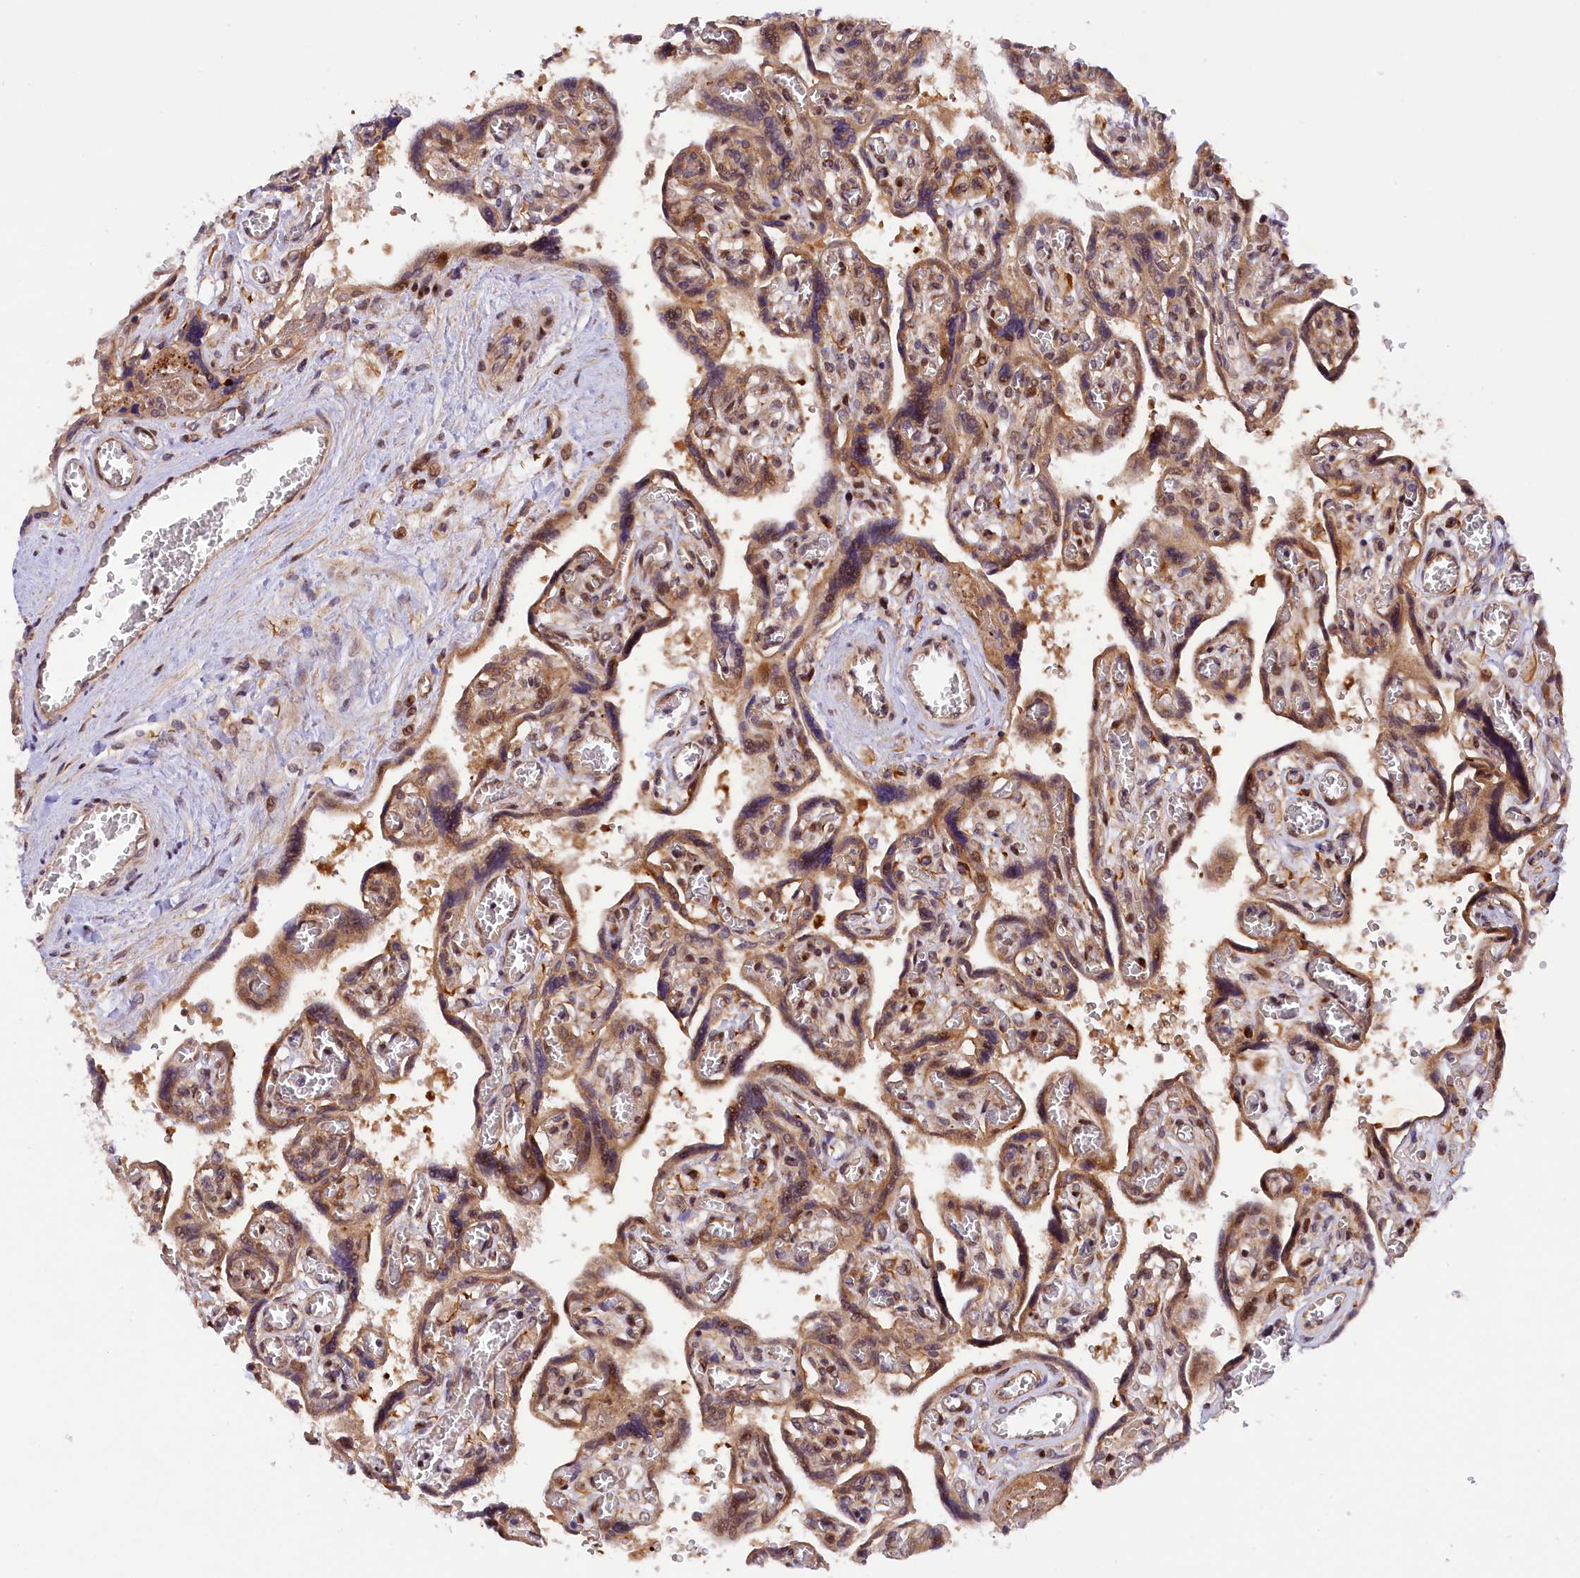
{"staining": {"intensity": "strong", "quantity": ">75%", "location": "cytoplasmic/membranous,nuclear"}, "tissue": "placenta", "cell_type": "Trophoblastic cells", "image_type": "normal", "snomed": [{"axis": "morphology", "description": "Normal tissue, NOS"}, {"axis": "topography", "description": "Placenta"}], "caption": "A brown stain labels strong cytoplasmic/membranous,nuclear expression of a protein in trophoblastic cells of benign human placenta. (IHC, brightfield microscopy, high magnification).", "gene": "SAMD4A", "patient": {"sex": "female", "age": 39}}